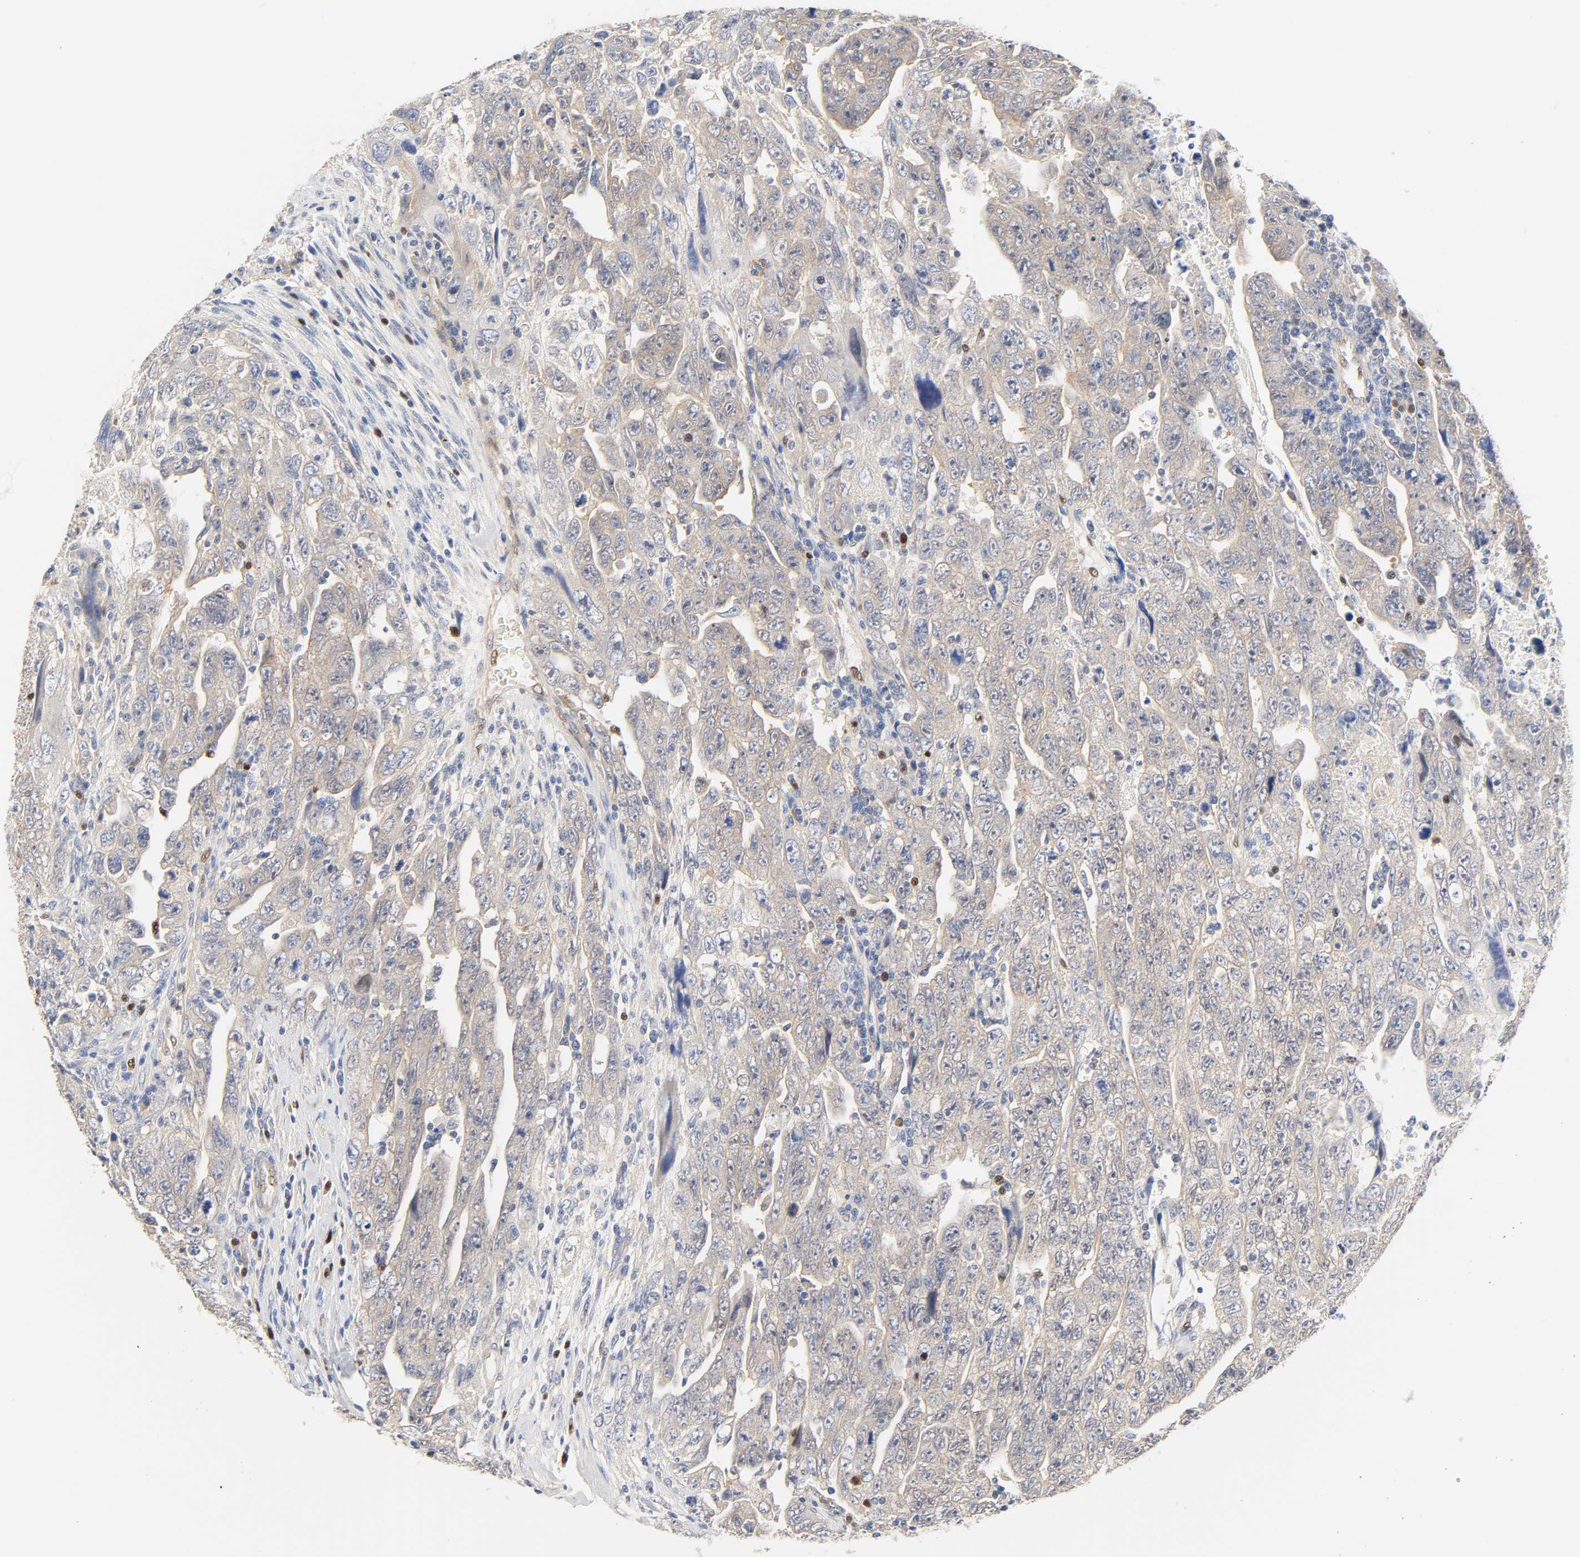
{"staining": {"intensity": "negative", "quantity": "none", "location": "none"}, "tissue": "testis cancer", "cell_type": "Tumor cells", "image_type": "cancer", "snomed": [{"axis": "morphology", "description": "Carcinoma, Embryonal, NOS"}, {"axis": "topography", "description": "Testis"}], "caption": "Immunohistochemistry (IHC) micrograph of neoplastic tissue: testis embryonal carcinoma stained with DAB (3,3'-diaminobenzidine) demonstrates no significant protein positivity in tumor cells.", "gene": "BORCS8-MEF2B", "patient": {"sex": "male", "age": 28}}